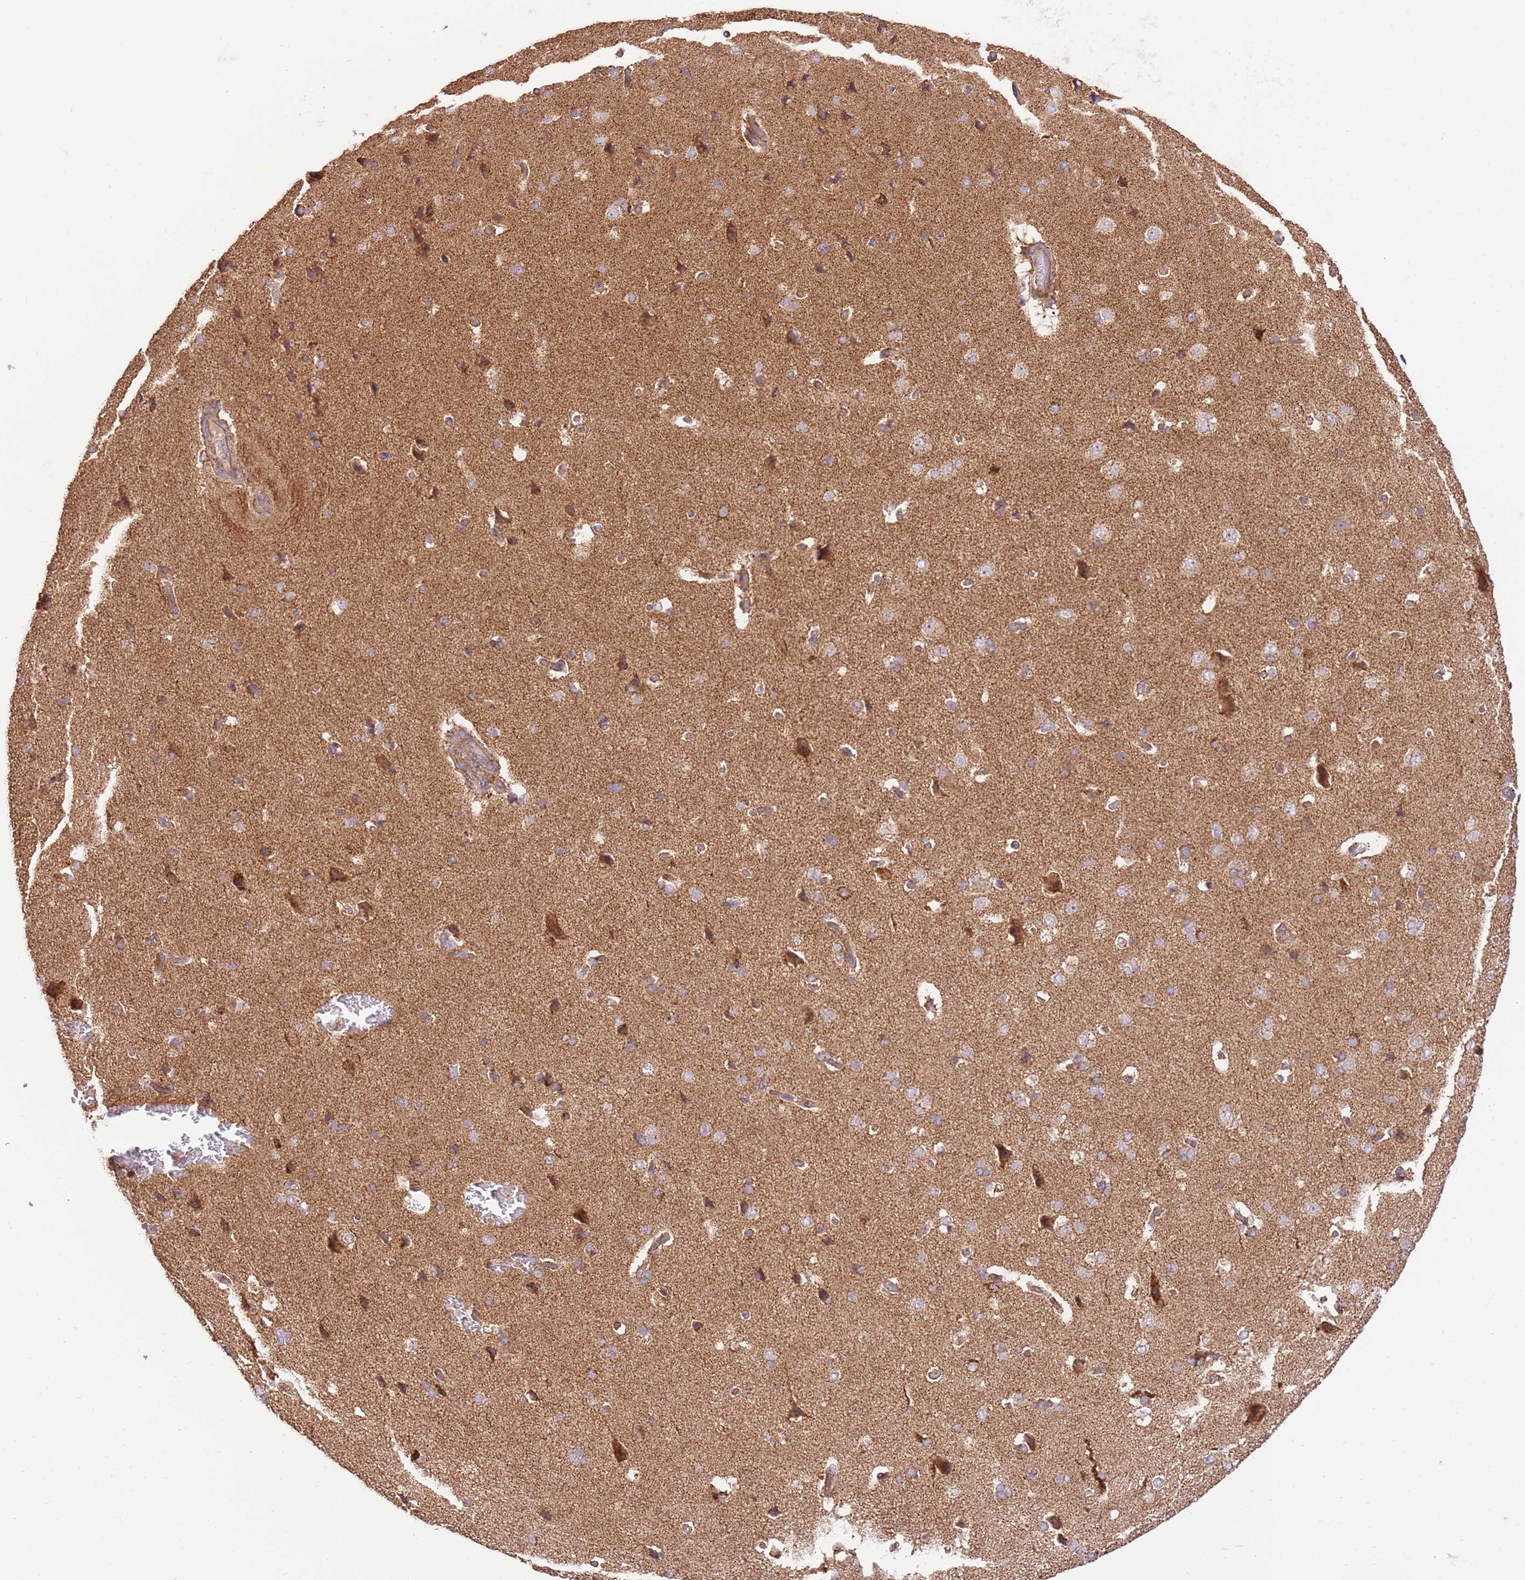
{"staining": {"intensity": "moderate", "quantity": ">75%", "location": "cytoplasmic/membranous"}, "tissue": "cerebral cortex", "cell_type": "Endothelial cells", "image_type": "normal", "snomed": [{"axis": "morphology", "description": "Normal tissue, NOS"}, {"axis": "topography", "description": "Cerebral cortex"}], "caption": "Endothelial cells show medium levels of moderate cytoplasmic/membranous positivity in about >75% of cells in normal human cerebral cortex.", "gene": "SPATA2L", "patient": {"sex": "male", "age": 62}}